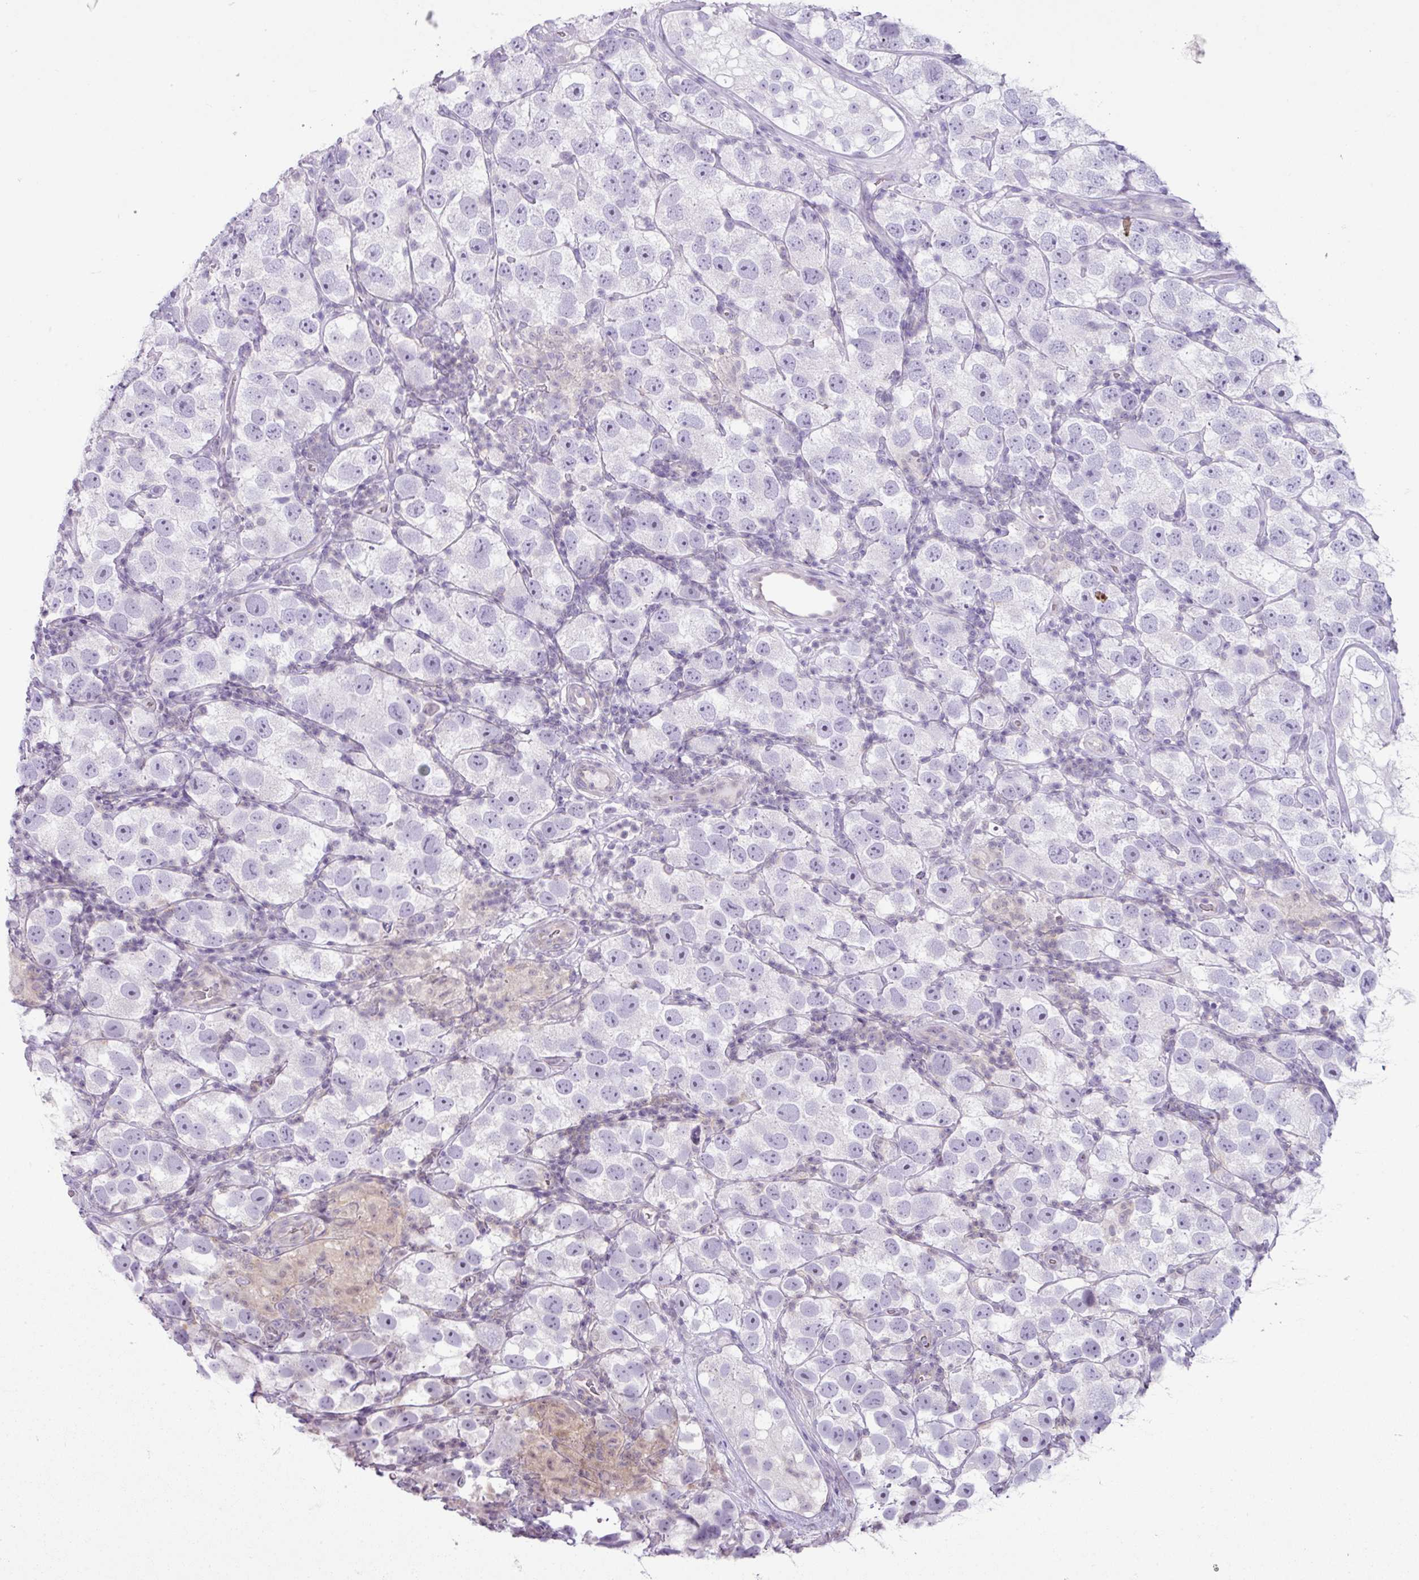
{"staining": {"intensity": "negative", "quantity": "none", "location": "none"}, "tissue": "testis cancer", "cell_type": "Tumor cells", "image_type": "cancer", "snomed": [{"axis": "morphology", "description": "Seminoma, NOS"}, {"axis": "topography", "description": "Testis"}], "caption": "DAB immunohistochemical staining of human seminoma (testis) exhibits no significant positivity in tumor cells.", "gene": "STAT5A", "patient": {"sex": "male", "age": 26}}